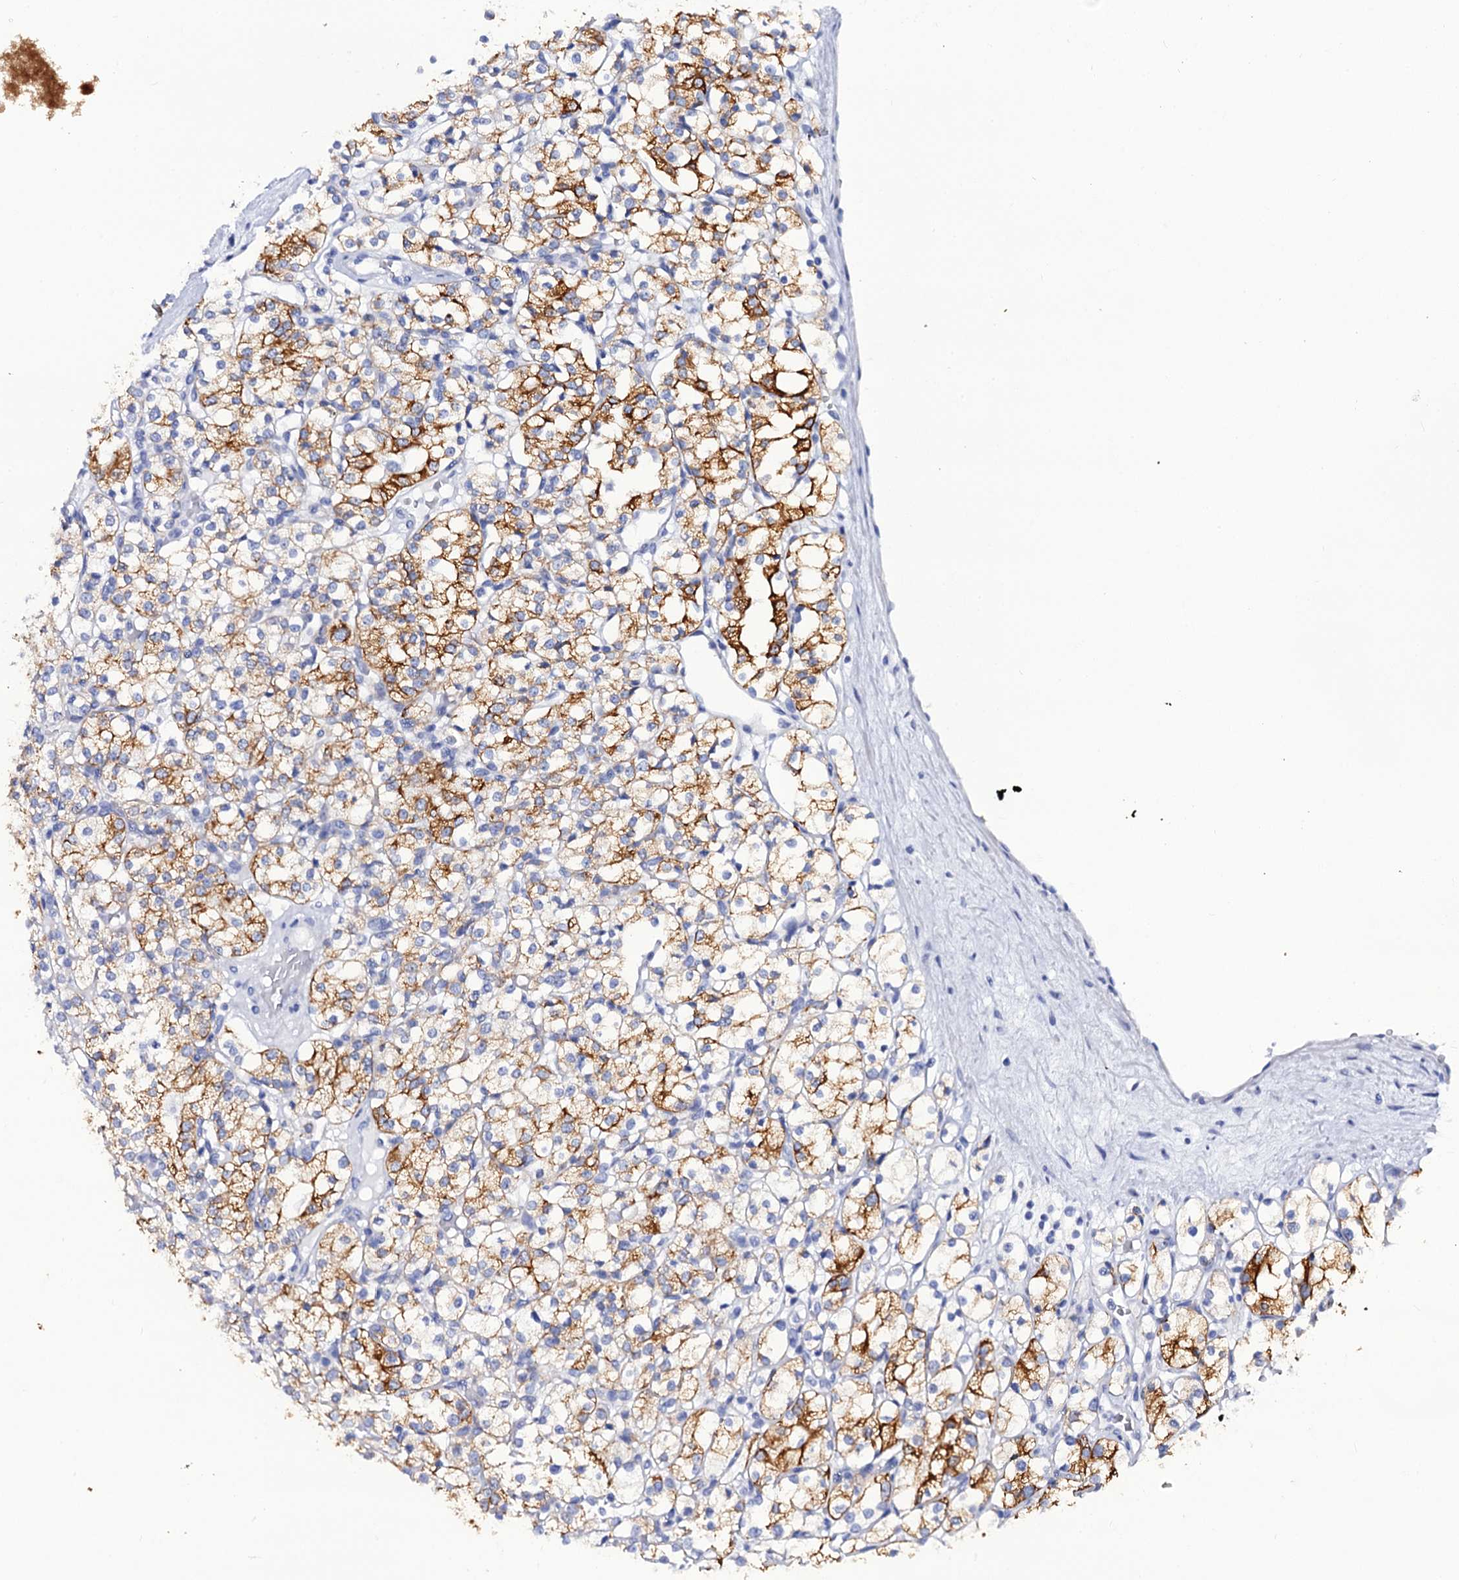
{"staining": {"intensity": "strong", "quantity": ">75%", "location": "cytoplasmic/membranous"}, "tissue": "renal cancer", "cell_type": "Tumor cells", "image_type": "cancer", "snomed": [{"axis": "morphology", "description": "Adenocarcinoma, NOS"}, {"axis": "topography", "description": "Kidney"}], "caption": "About >75% of tumor cells in human renal cancer (adenocarcinoma) demonstrate strong cytoplasmic/membranous protein positivity as visualized by brown immunohistochemical staining.", "gene": "RAB3IP", "patient": {"sex": "male", "age": 77}}